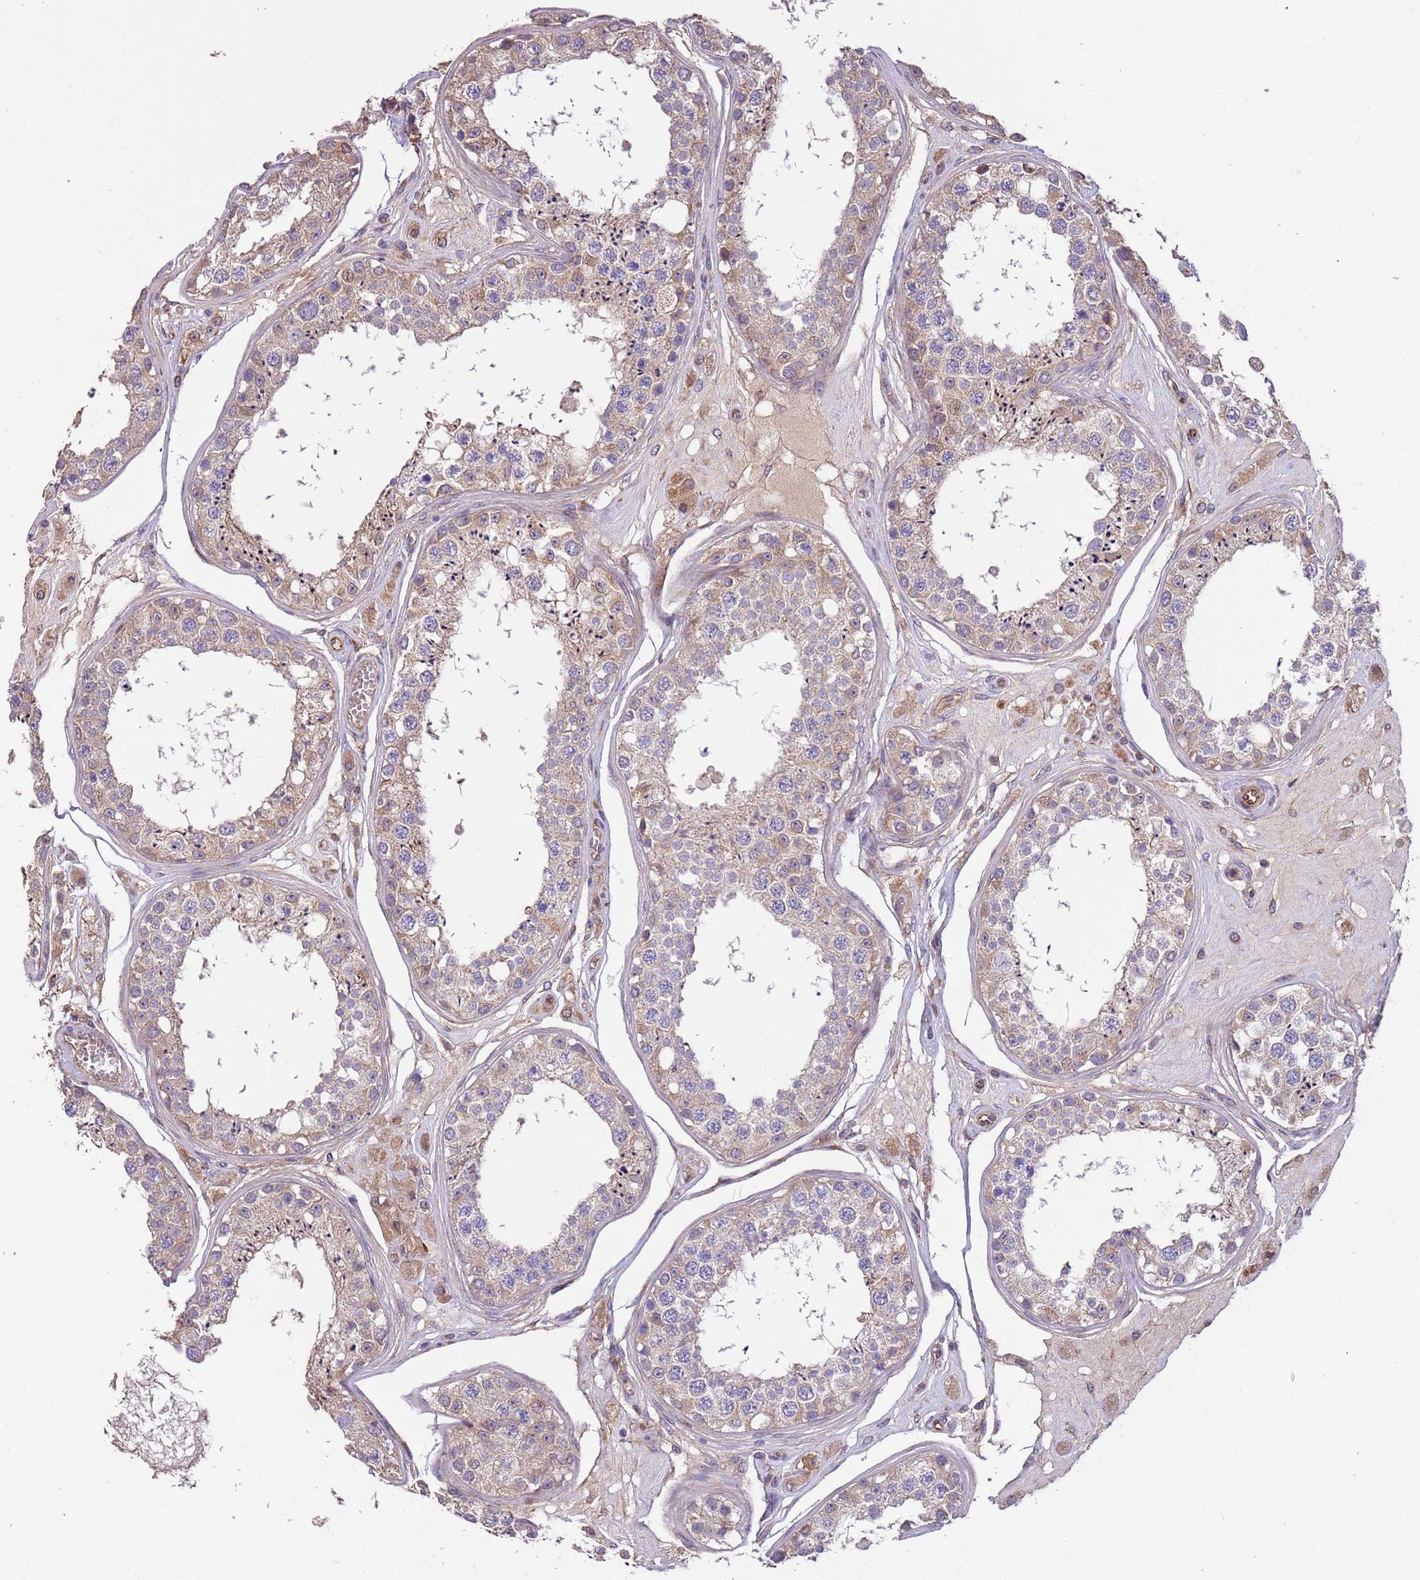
{"staining": {"intensity": "weak", "quantity": ">75%", "location": "cytoplasmic/membranous"}, "tissue": "testis", "cell_type": "Cells in seminiferous ducts", "image_type": "normal", "snomed": [{"axis": "morphology", "description": "Normal tissue, NOS"}, {"axis": "topography", "description": "Testis"}], "caption": "Immunohistochemical staining of unremarkable human testis reveals weak cytoplasmic/membranous protein staining in about >75% of cells in seminiferous ducts.", "gene": "FAM89B", "patient": {"sex": "male", "age": 25}}